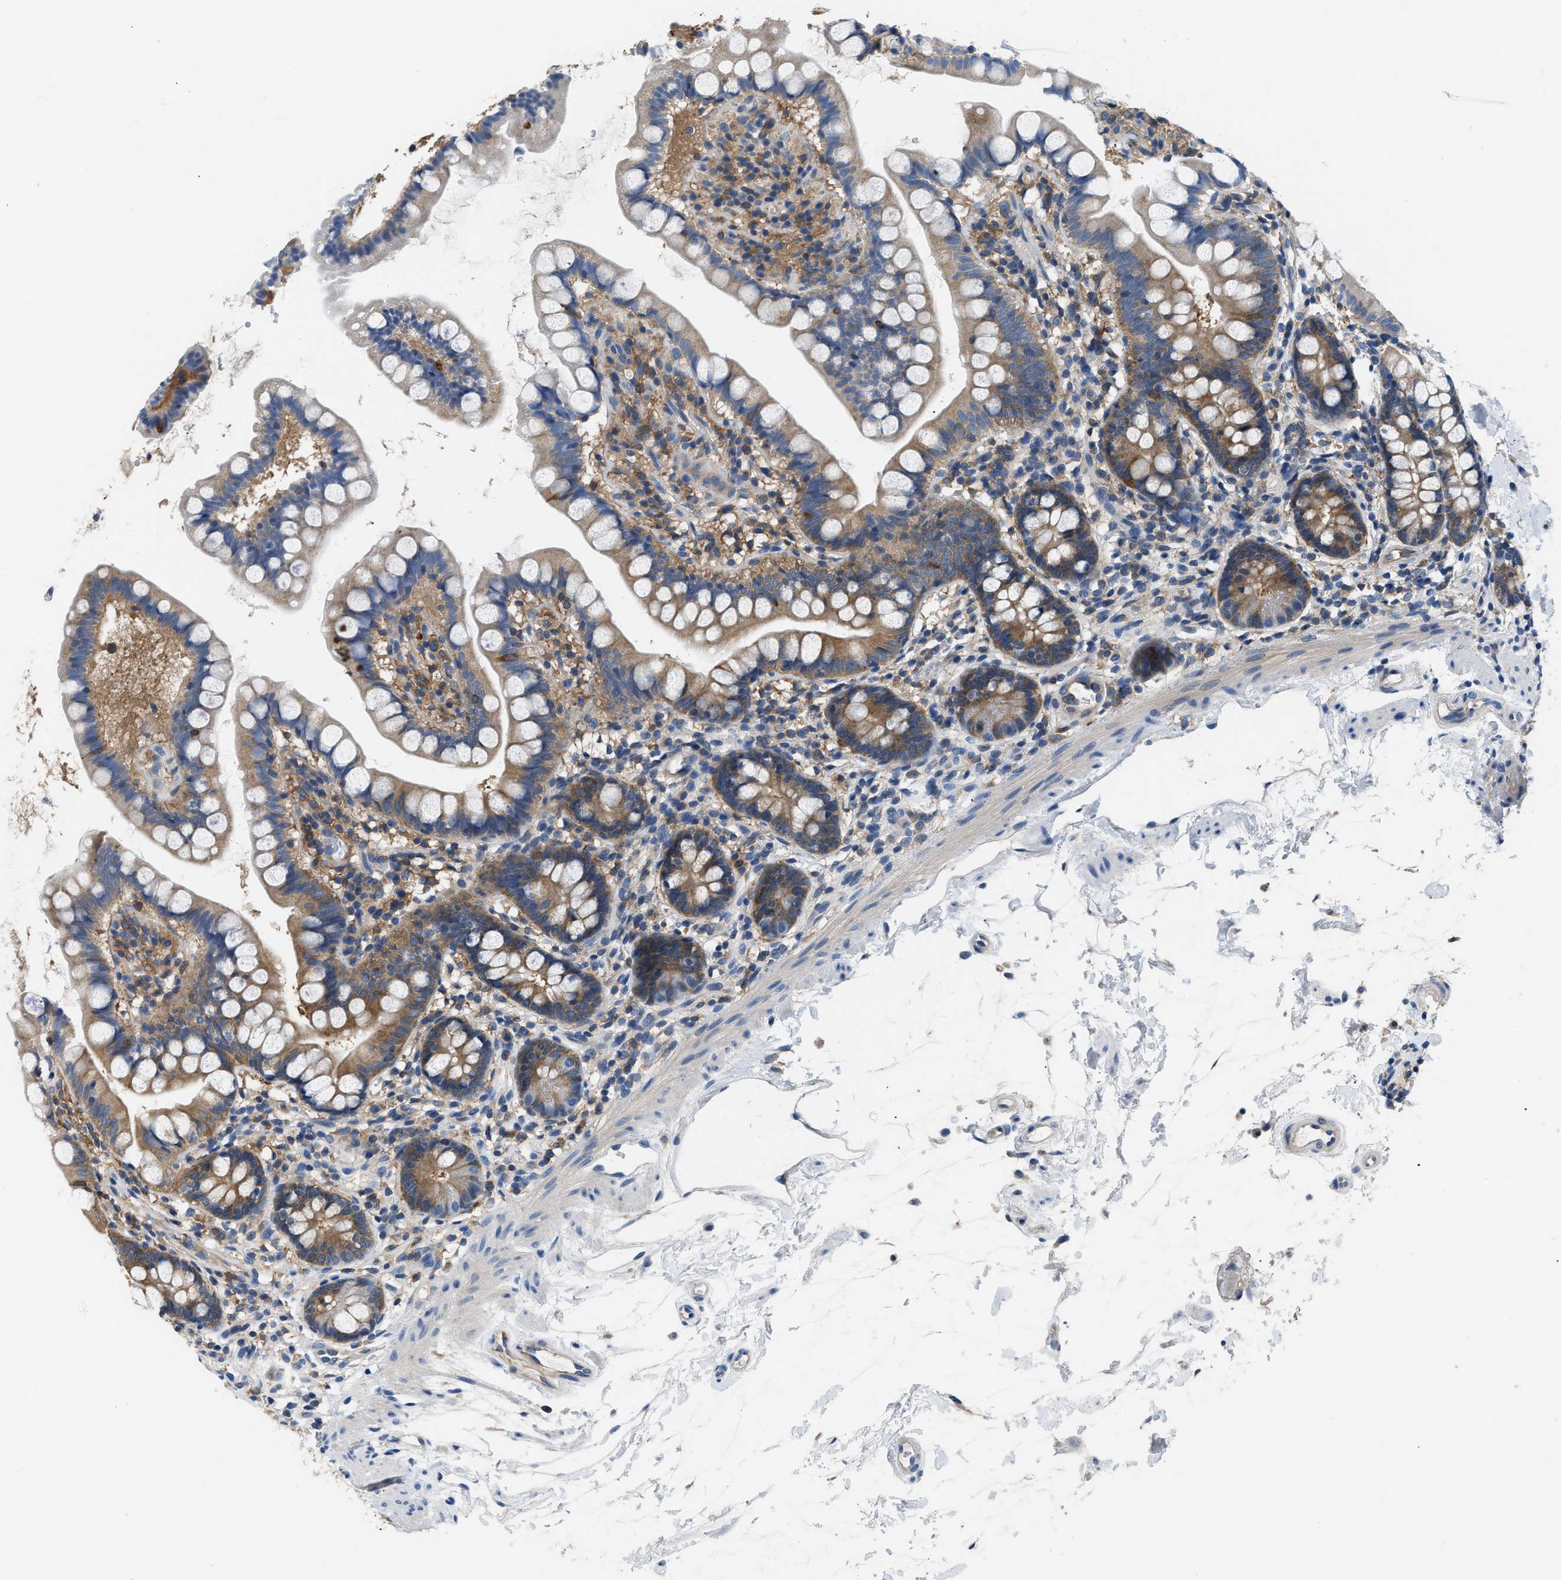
{"staining": {"intensity": "moderate", "quantity": "25%-75%", "location": "cytoplasmic/membranous"}, "tissue": "small intestine", "cell_type": "Glandular cells", "image_type": "normal", "snomed": [{"axis": "morphology", "description": "Normal tissue, NOS"}, {"axis": "topography", "description": "Small intestine"}], "caption": "Unremarkable small intestine was stained to show a protein in brown. There is medium levels of moderate cytoplasmic/membranous positivity in about 25%-75% of glandular cells. The protein of interest is stained brown, and the nuclei are stained in blue (DAB IHC with brightfield microscopy, high magnification).", "gene": "PKM", "patient": {"sex": "female", "age": 84}}